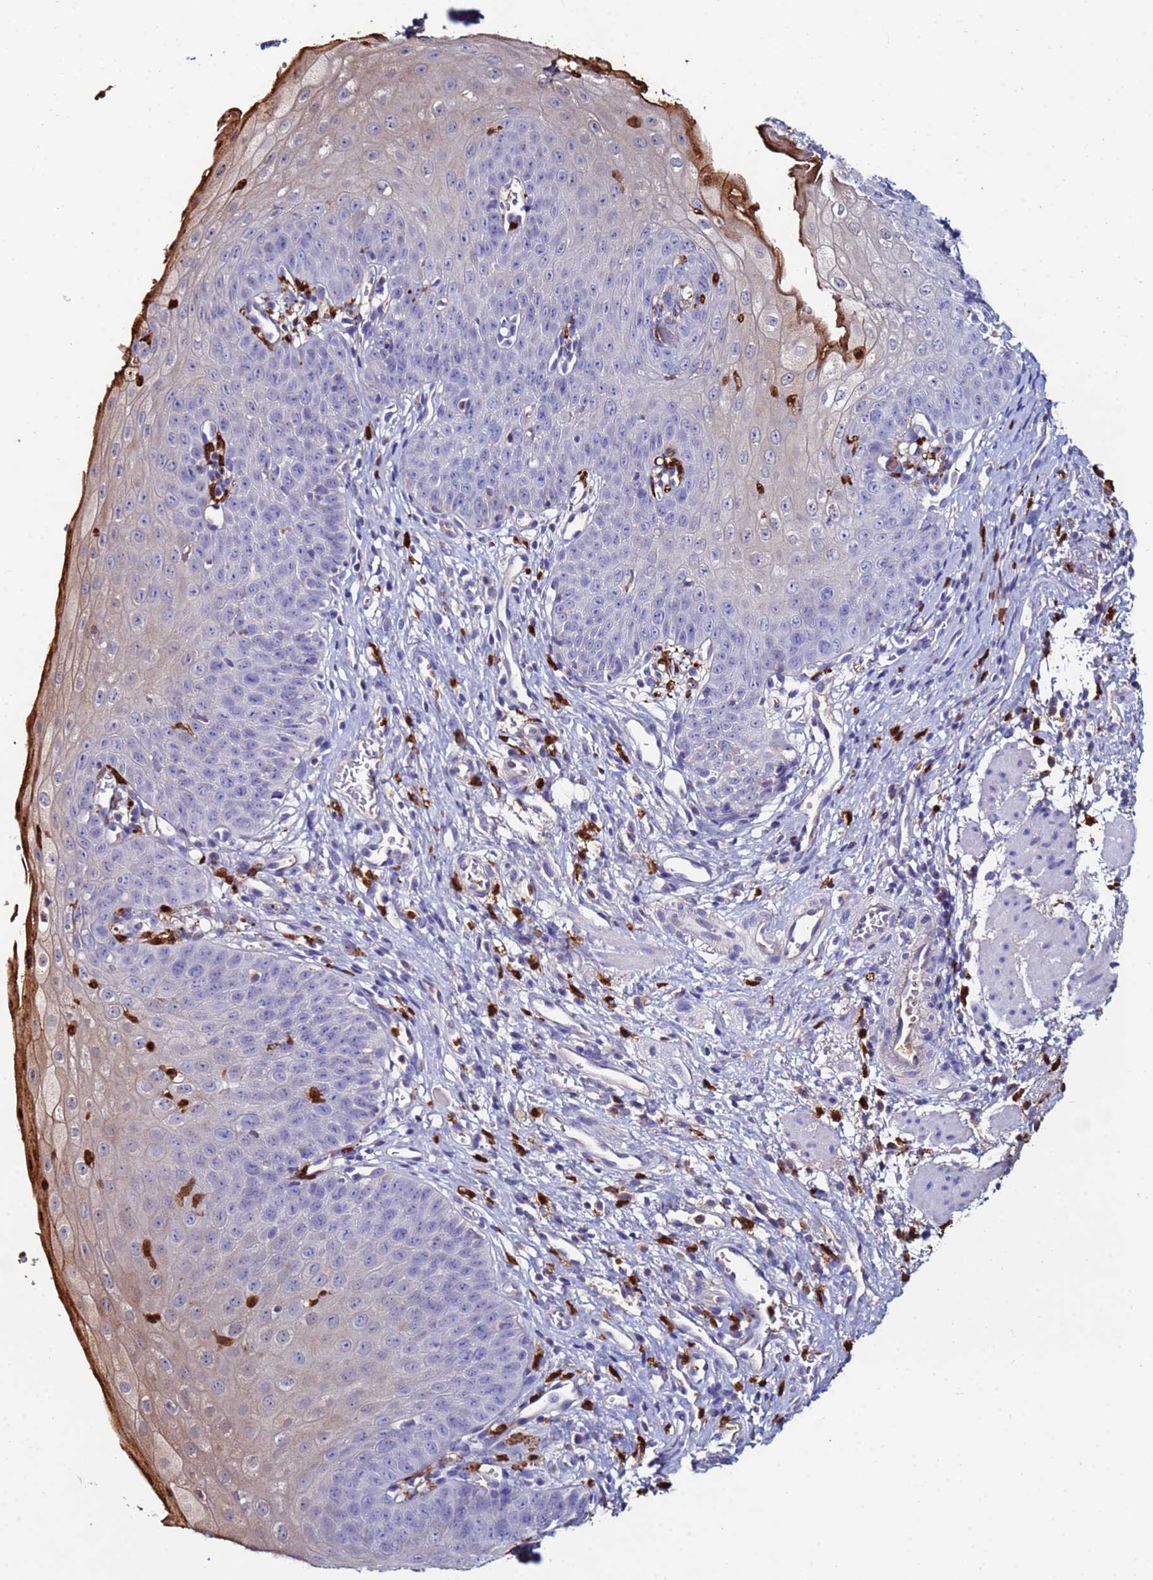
{"staining": {"intensity": "moderate", "quantity": "25%-75%", "location": "cytoplasmic/membranous,nuclear"}, "tissue": "esophagus", "cell_type": "Squamous epithelial cells", "image_type": "normal", "snomed": [{"axis": "morphology", "description": "Normal tissue, NOS"}, {"axis": "topography", "description": "Esophagus"}], "caption": "Immunohistochemistry staining of benign esophagus, which displays medium levels of moderate cytoplasmic/membranous,nuclear positivity in approximately 25%-75% of squamous epithelial cells indicating moderate cytoplasmic/membranous,nuclear protein expression. The staining was performed using DAB (brown) for protein detection and nuclei were counterstained in hematoxylin (blue).", "gene": "TUBAL3", "patient": {"sex": "male", "age": 71}}